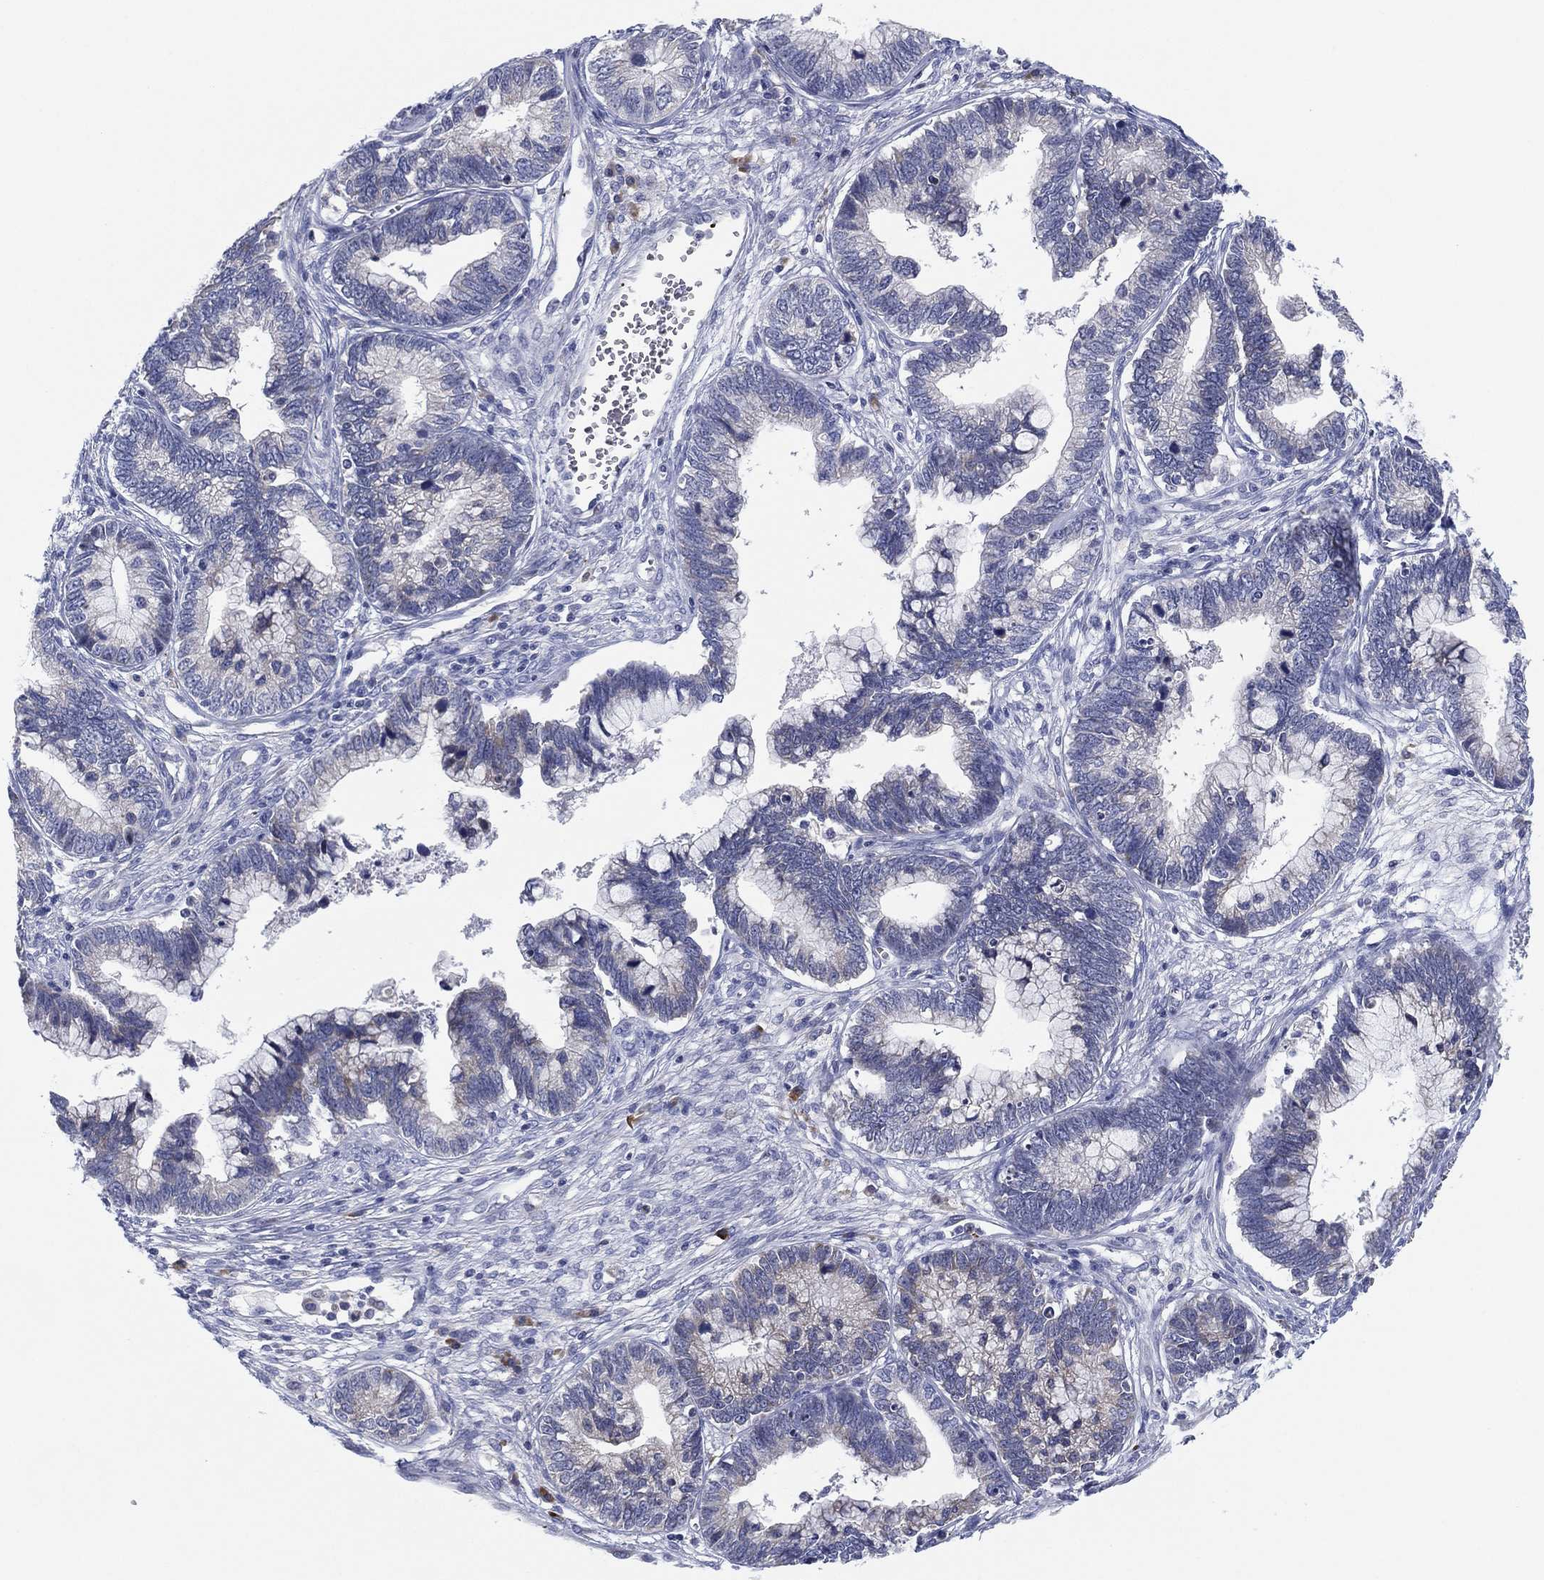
{"staining": {"intensity": "negative", "quantity": "none", "location": "none"}, "tissue": "cervical cancer", "cell_type": "Tumor cells", "image_type": "cancer", "snomed": [{"axis": "morphology", "description": "Adenocarcinoma, NOS"}, {"axis": "topography", "description": "Cervix"}], "caption": "DAB immunohistochemical staining of human cervical cancer (adenocarcinoma) exhibits no significant positivity in tumor cells.", "gene": "TMEM40", "patient": {"sex": "female", "age": 44}}